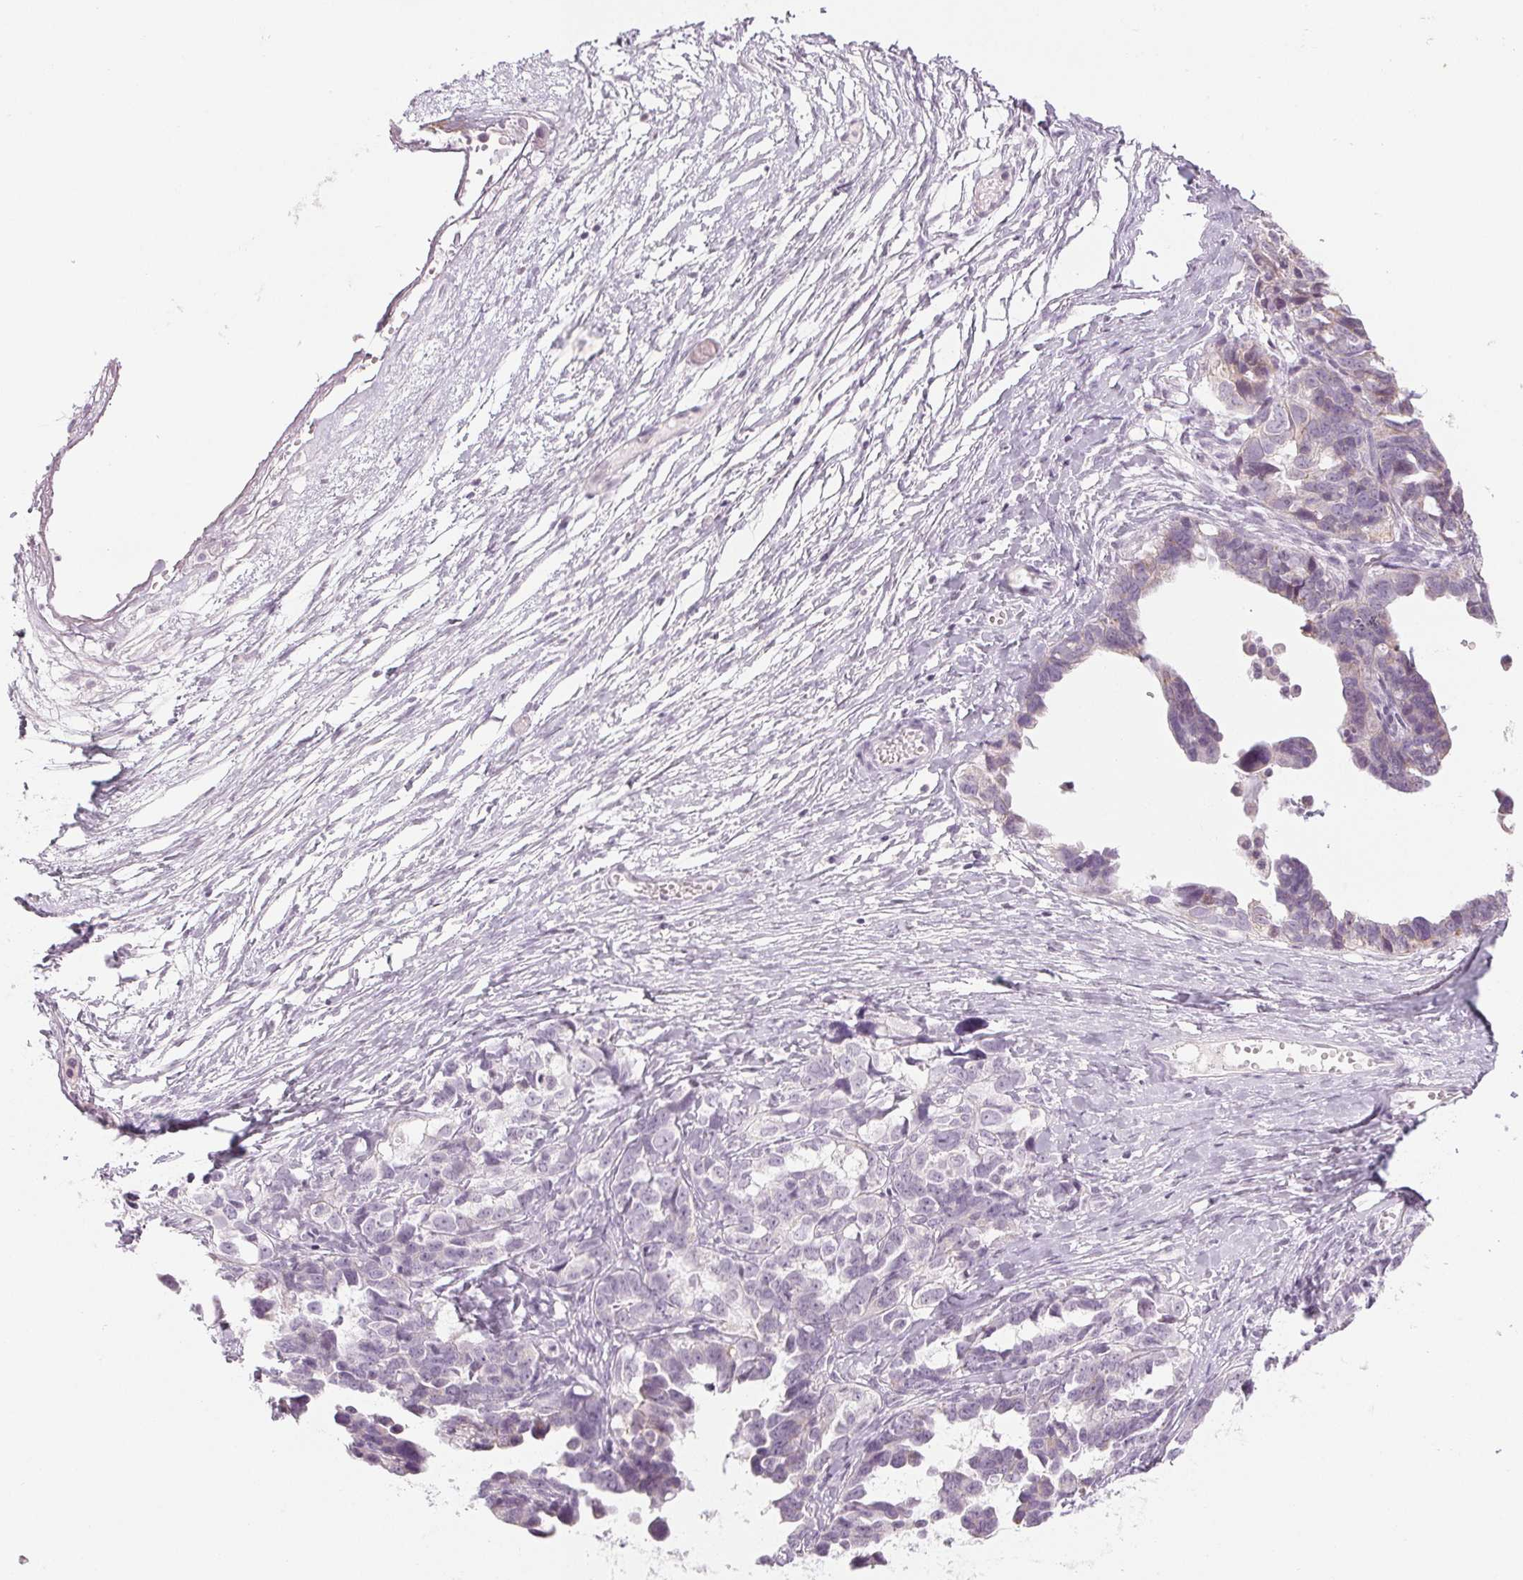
{"staining": {"intensity": "negative", "quantity": "none", "location": "none"}, "tissue": "ovarian cancer", "cell_type": "Tumor cells", "image_type": "cancer", "snomed": [{"axis": "morphology", "description": "Cystadenocarcinoma, serous, NOS"}, {"axis": "topography", "description": "Ovary"}], "caption": "A photomicrograph of human ovarian cancer (serous cystadenocarcinoma) is negative for staining in tumor cells. (DAB (3,3'-diaminobenzidine) IHC visualized using brightfield microscopy, high magnification).", "gene": "EHHADH", "patient": {"sex": "female", "age": 69}}